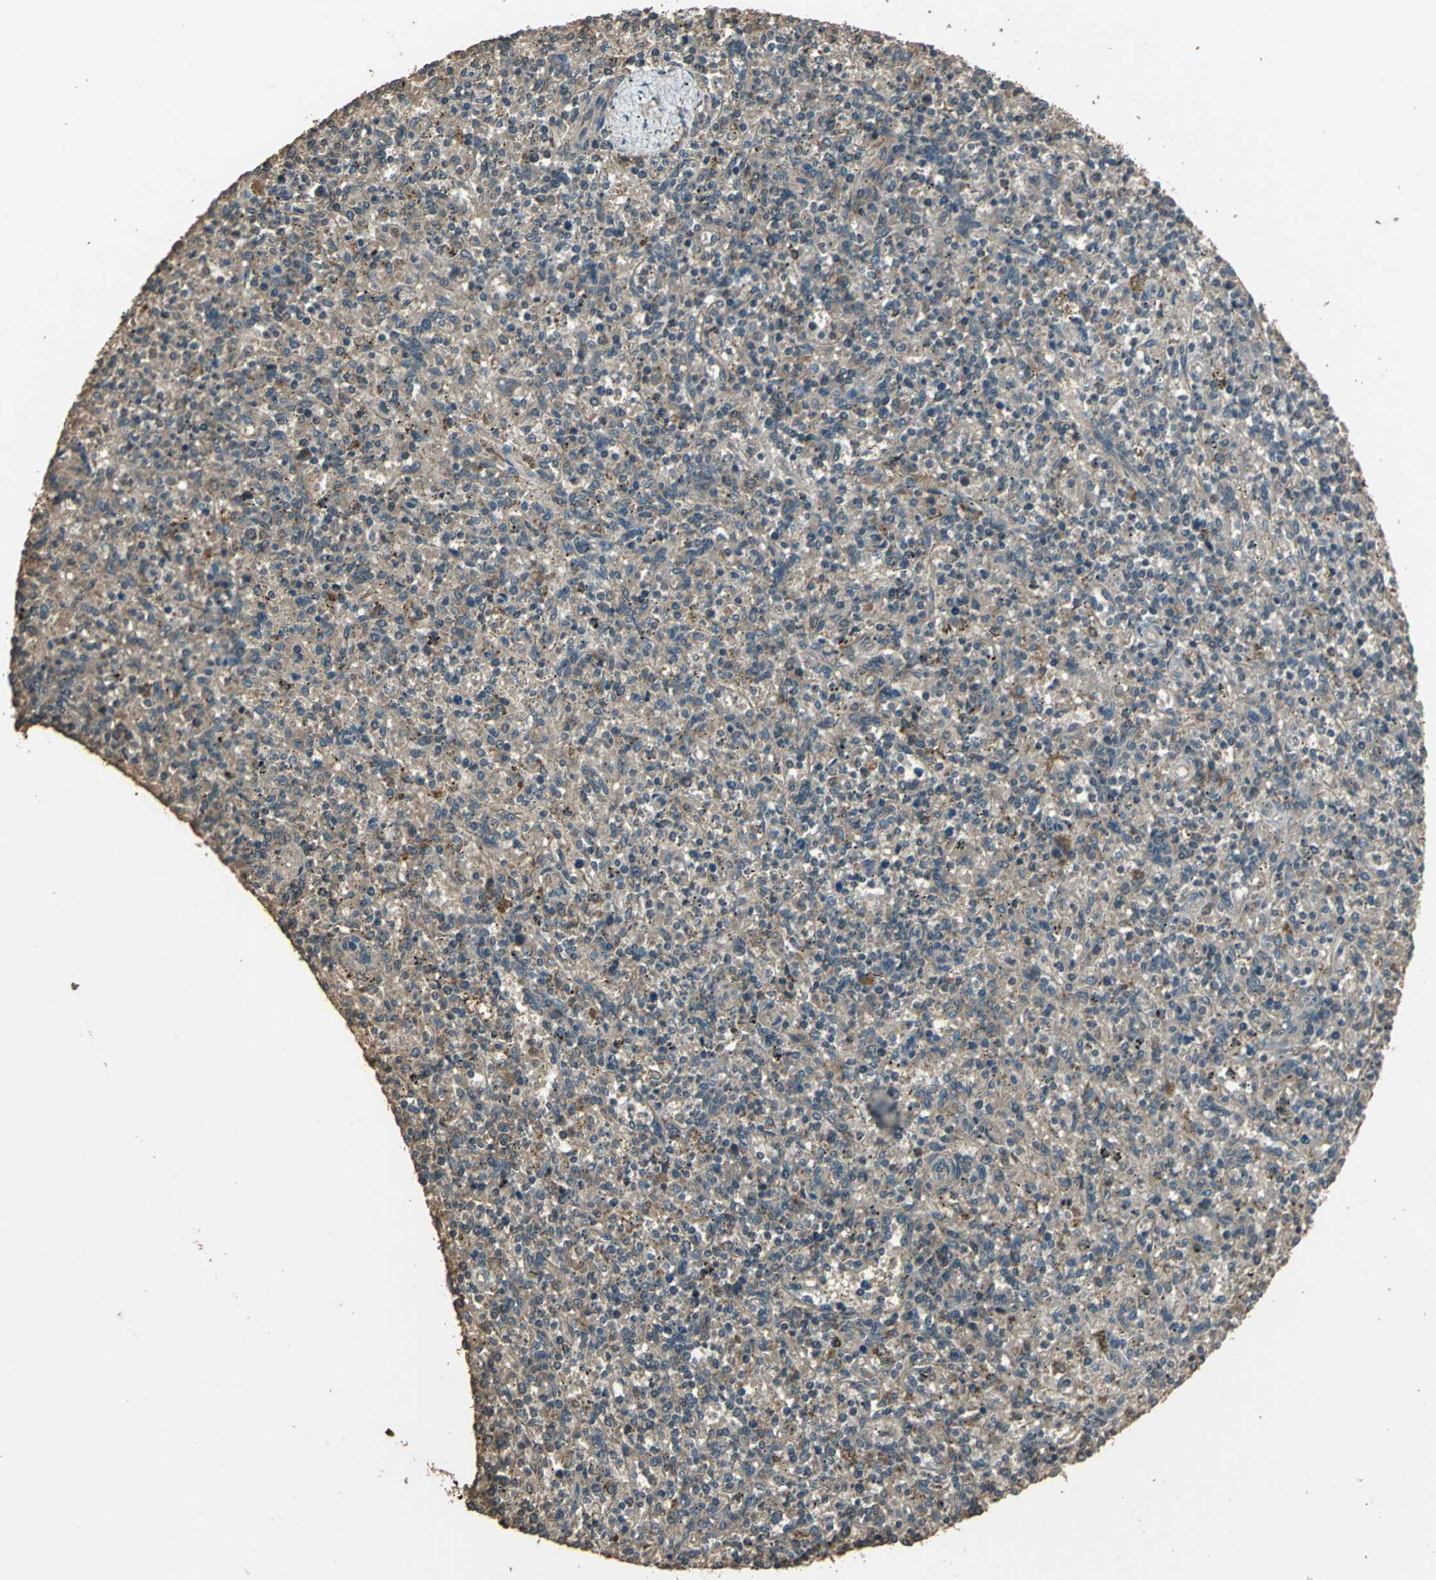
{"staining": {"intensity": "moderate", "quantity": "25%-75%", "location": "cytoplasmic/membranous"}, "tissue": "spleen", "cell_type": "Cells in red pulp", "image_type": "normal", "snomed": [{"axis": "morphology", "description": "Normal tissue, NOS"}, {"axis": "topography", "description": "Spleen"}], "caption": "Spleen stained with immunohistochemistry (IHC) shows moderate cytoplasmic/membranous expression in approximately 25%-75% of cells in red pulp.", "gene": "UCHL5", "patient": {"sex": "male", "age": 72}}